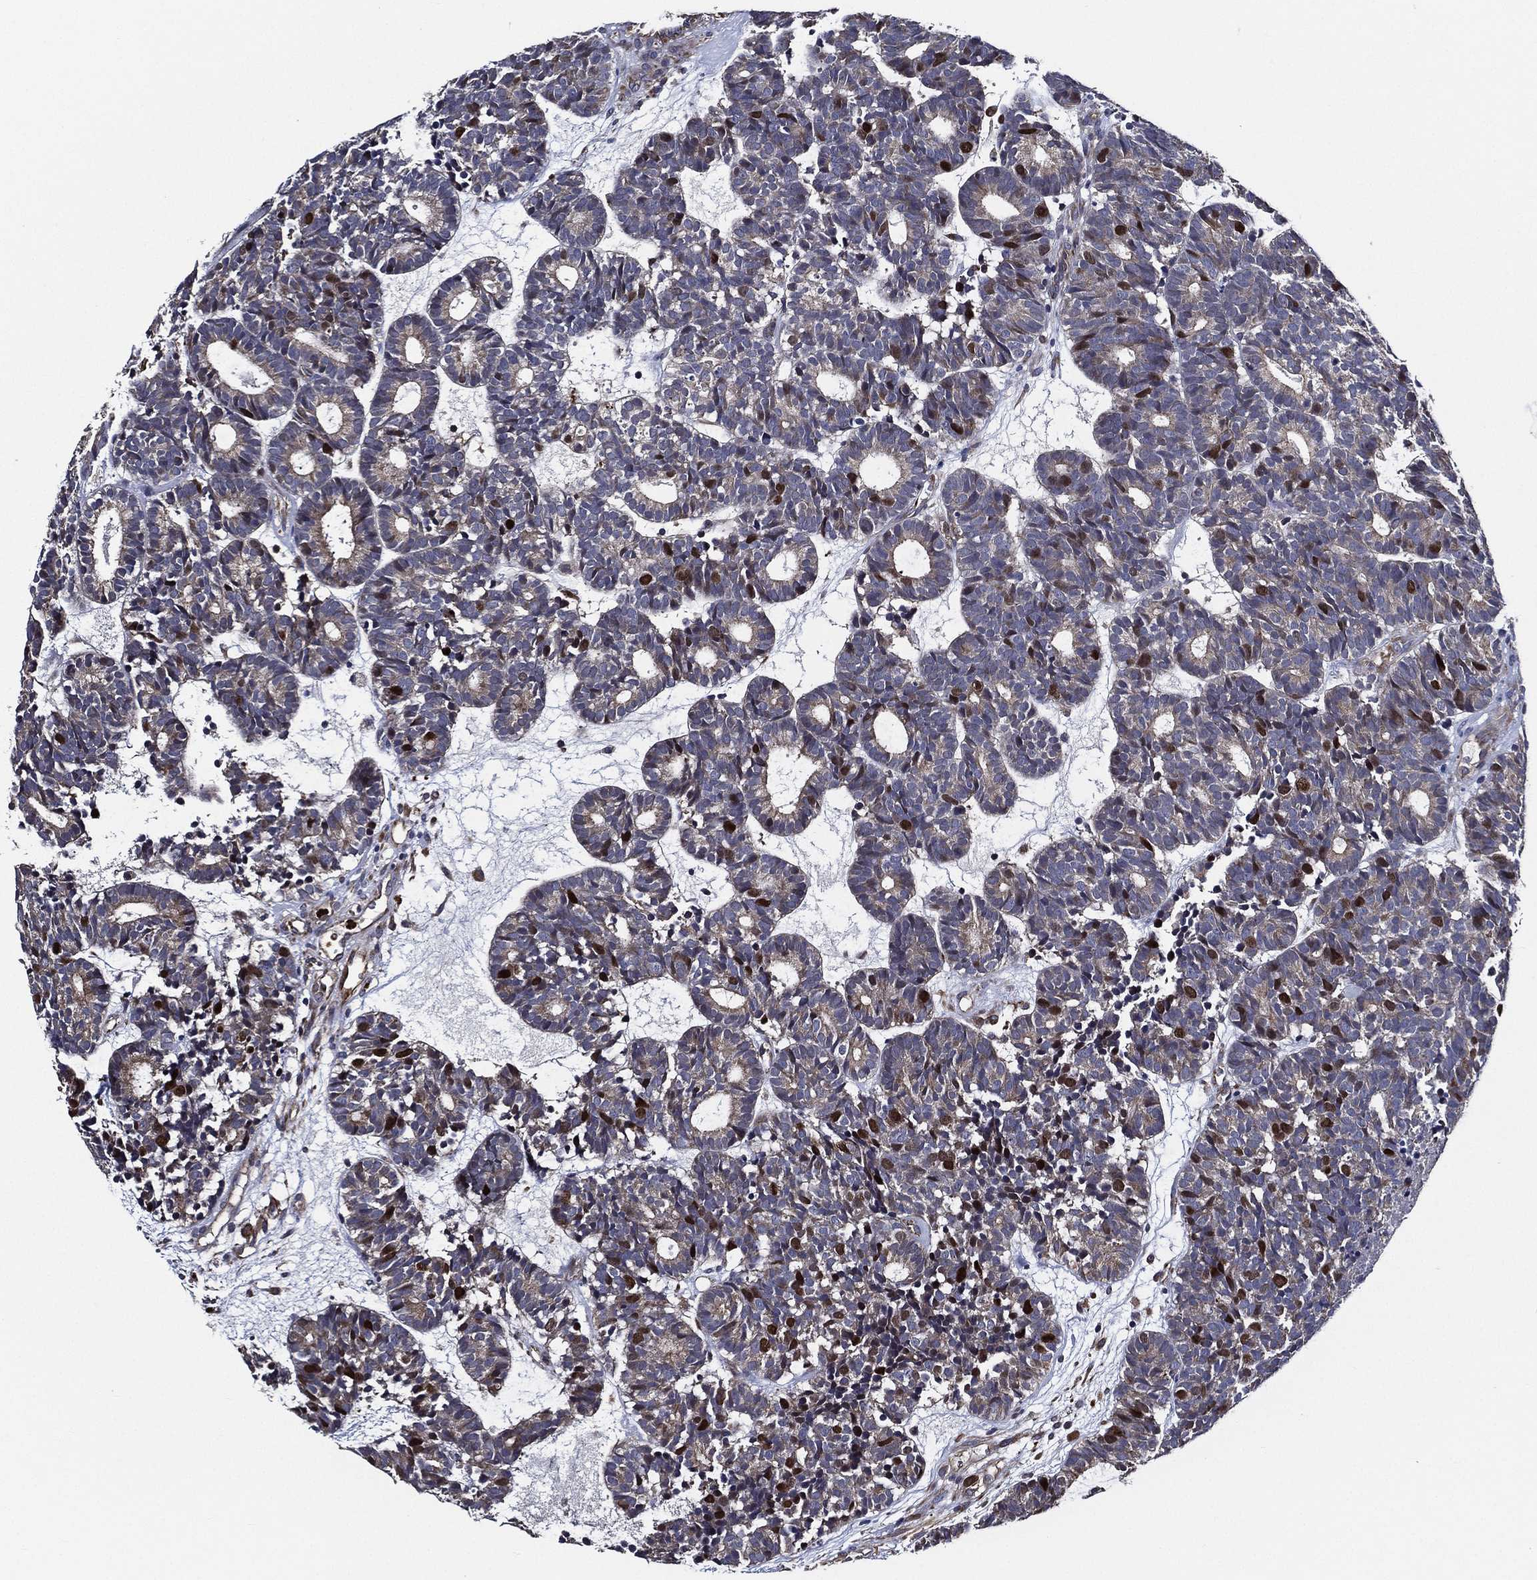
{"staining": {"intensity": "strong", "quantity": "<25%", "location": "nuclear"}, "tissue": "head and neck cancer", "cell_type": "Tumor cells", "image_type": "cancer", "snomed": [{"axis": "morphology", "description": "Adenocarcinoma, NOS"}, {"axis": "topography", "description": "Head-Neck"}], "caption": "Protein staining shows strong nuclear positivity in approximately <25% of tumor cells in head and neck adenocarcinoma.", "gene": "KIF20B", "patient": {"sex": "female", "age": 81}}